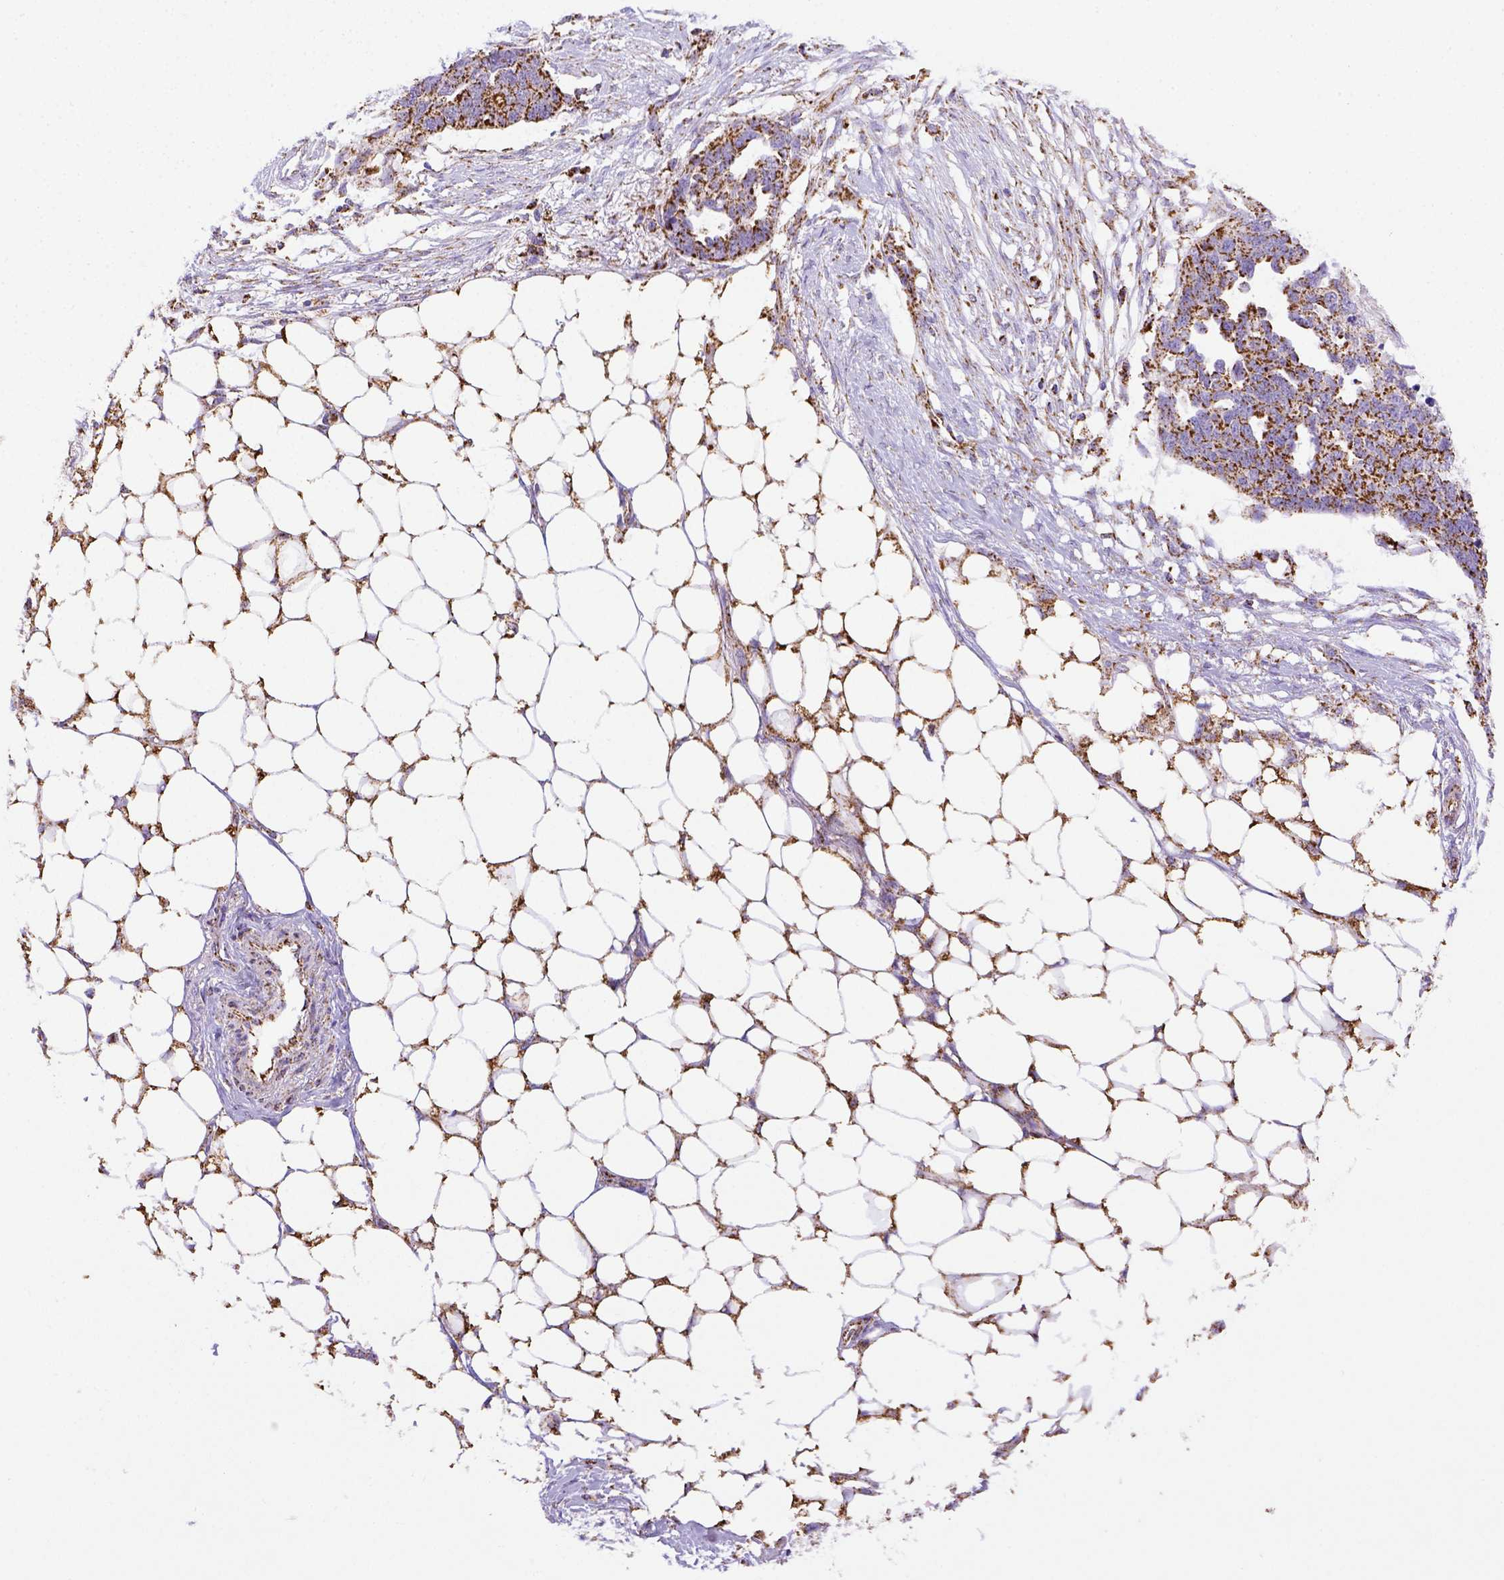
{"staining": {"intensity": "strong", "quantity": ">75%", "location": "cytoplasmic/membranous"}, "tissue": "ovarian cancer", "cell_type": "Tumor cells", "image_type": "cancer", "snomed": [{"axis": "morphology", "description": "Cystadenocarcinoma, serous, NOS"}, {"axis": "topography", "description": "Ovary"}], "caption": "Strong cytoplasmic/membranous protein staining is appreciated in approximately >75% of tumor cells in ovarian cancer (serous cystadenocarcinoma). Nuclei are stained in blue.", "gene": "MT-CO1", "patient": {"sex": "female", "age": 69}}